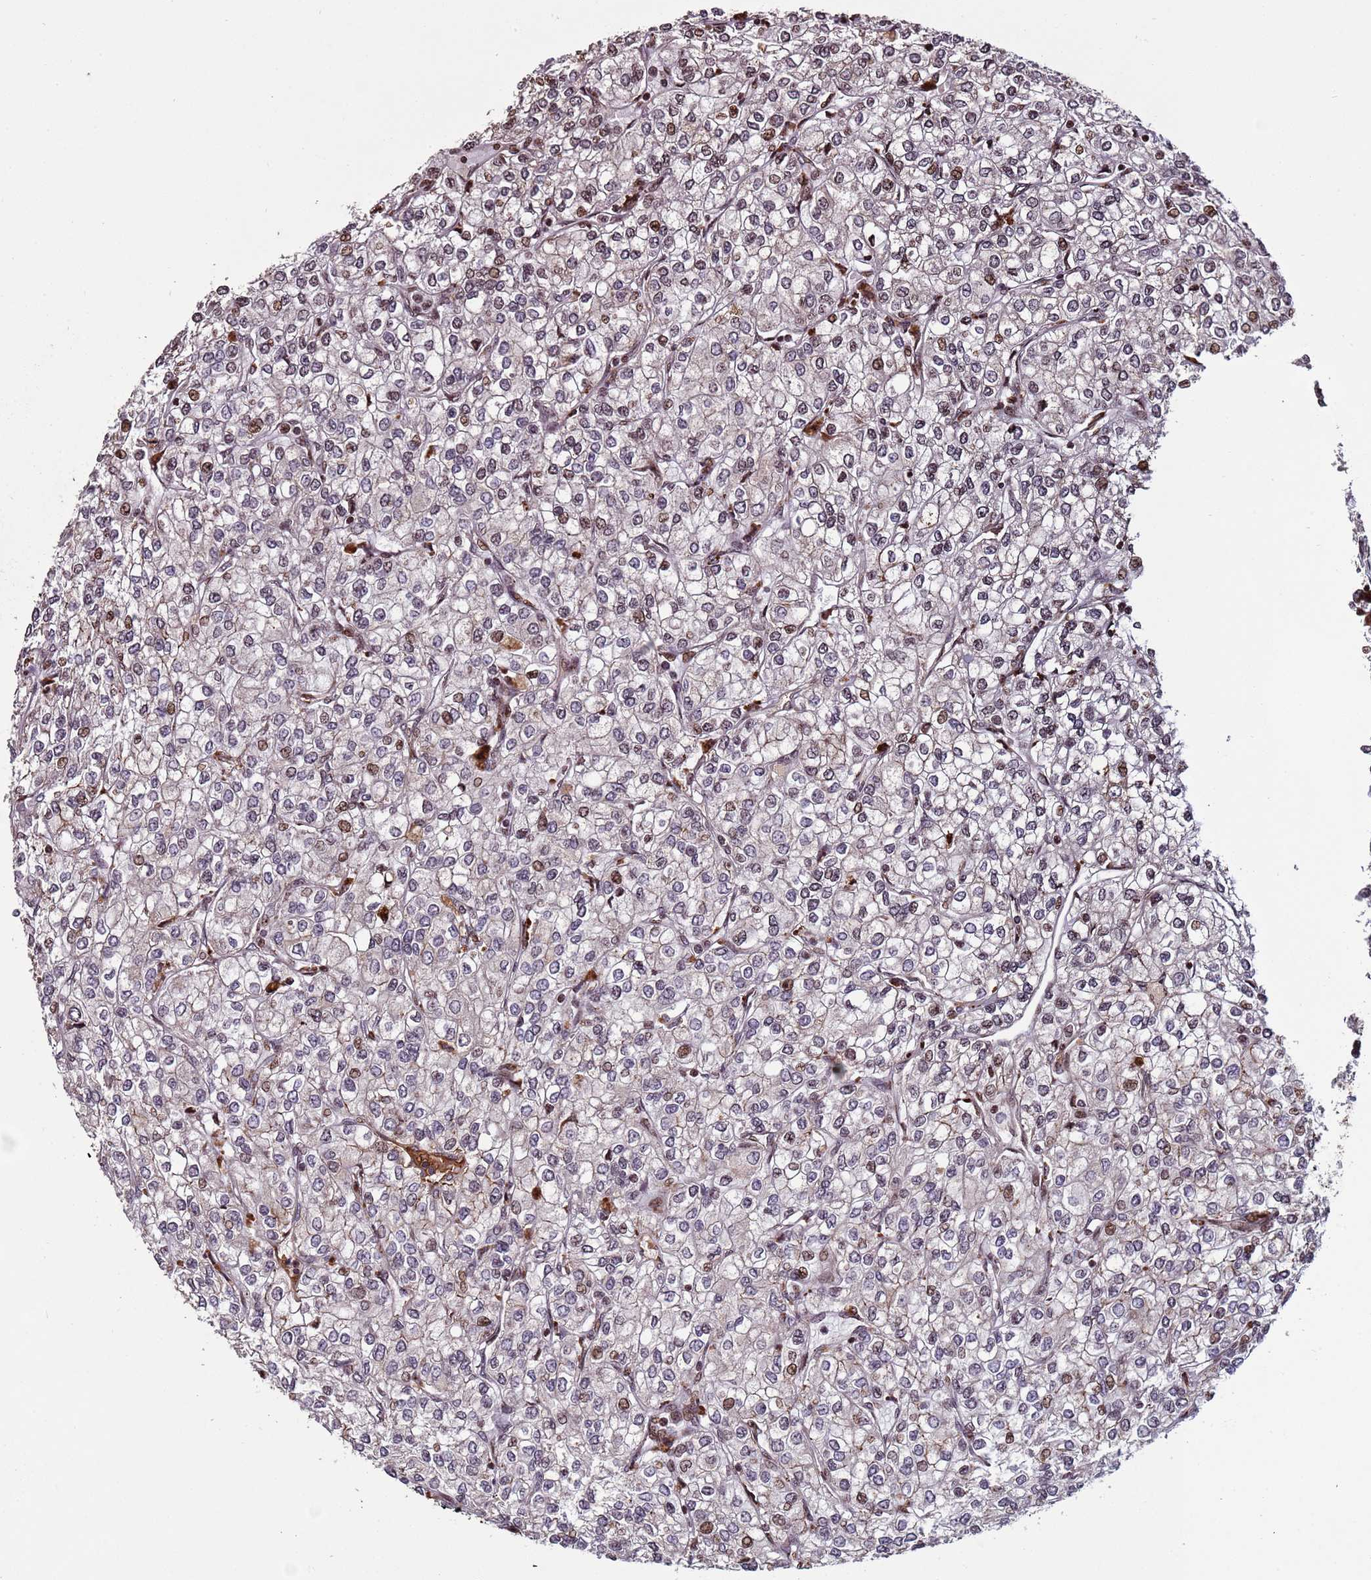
{"staining": {"intensity": "moderate", "quantity": "<25%", "location": "nuclear"}, "tissue": "renal cancer", "cell_type": "Tumor cells", "image_type": "cancer", "snomed": [{"axis": "morphology", "description": "Adenocarcinoma, NOS"}, {"axis": "topography", "description": "Kidney"}], "caption": "Immunohistochemistry (IHC) of human renal cancer (adenocarcinoma) exhibits low levels of moderate nuclear staining in approximately <25% of tumor cells.", "gene": "HGH1", "patient": {"sex": "male", "age": 80}}